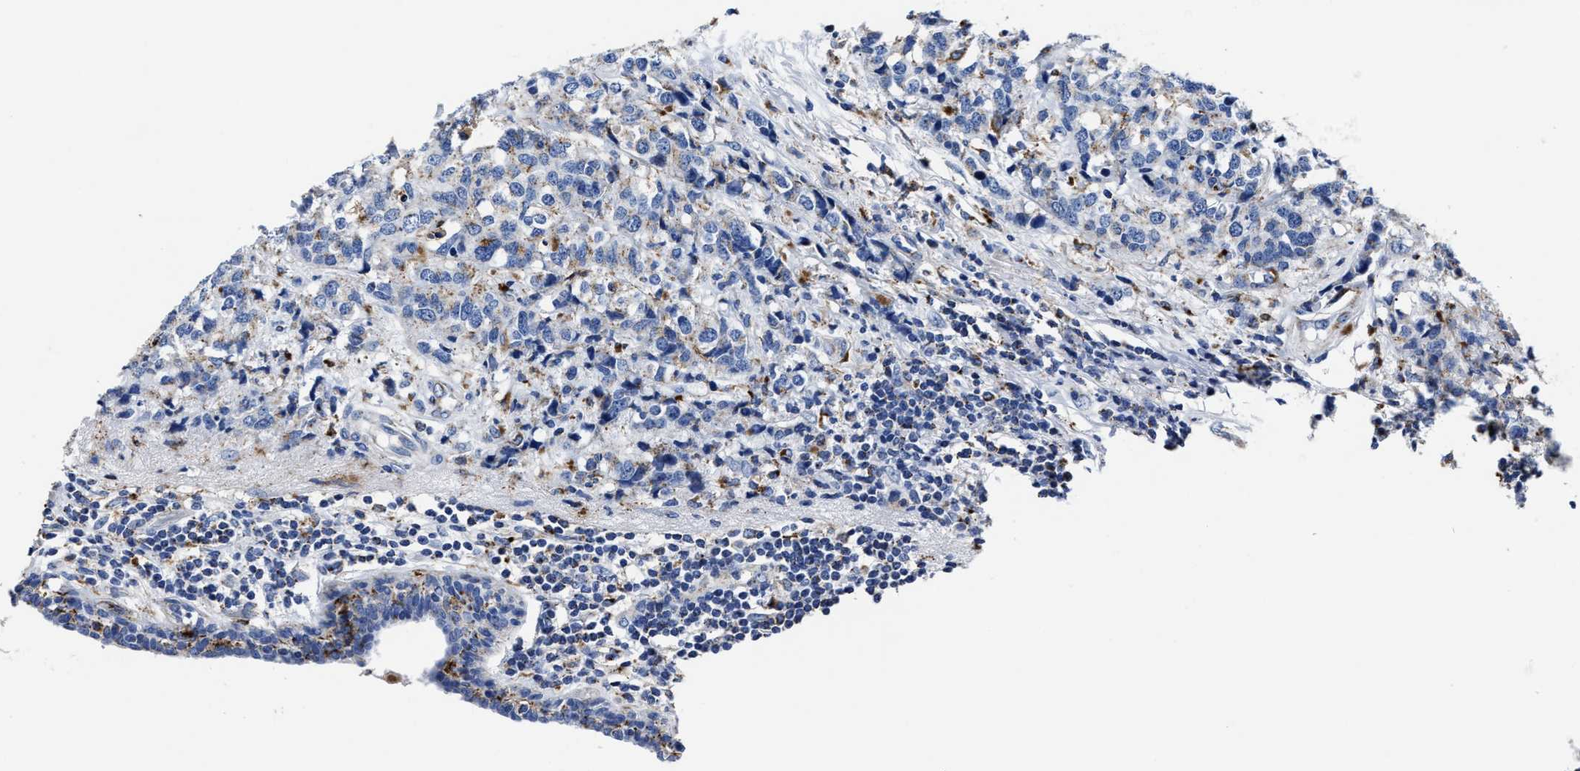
{"staining": {"intensity": "weak", "quantity": ">75%", "location": "cytoplasmic/membranous"}, "tissue": "breast cancer", "cell_type": "Tumor cells", "image_type": "cancer", "snomed": [{"axis": "morphology", "description": "Lobular carcinoma"}, {"axis": "topography", "description": "Breast"}], "caption": "Human breast cancer (lobular carcinoma) stained for a protein (brown) displays weak cytoplasmic/membranous positive expression in approximately >75% of tumor cells.", "gene": "LAMTOR4", "patient": {"sex": "female", "age": 59}}